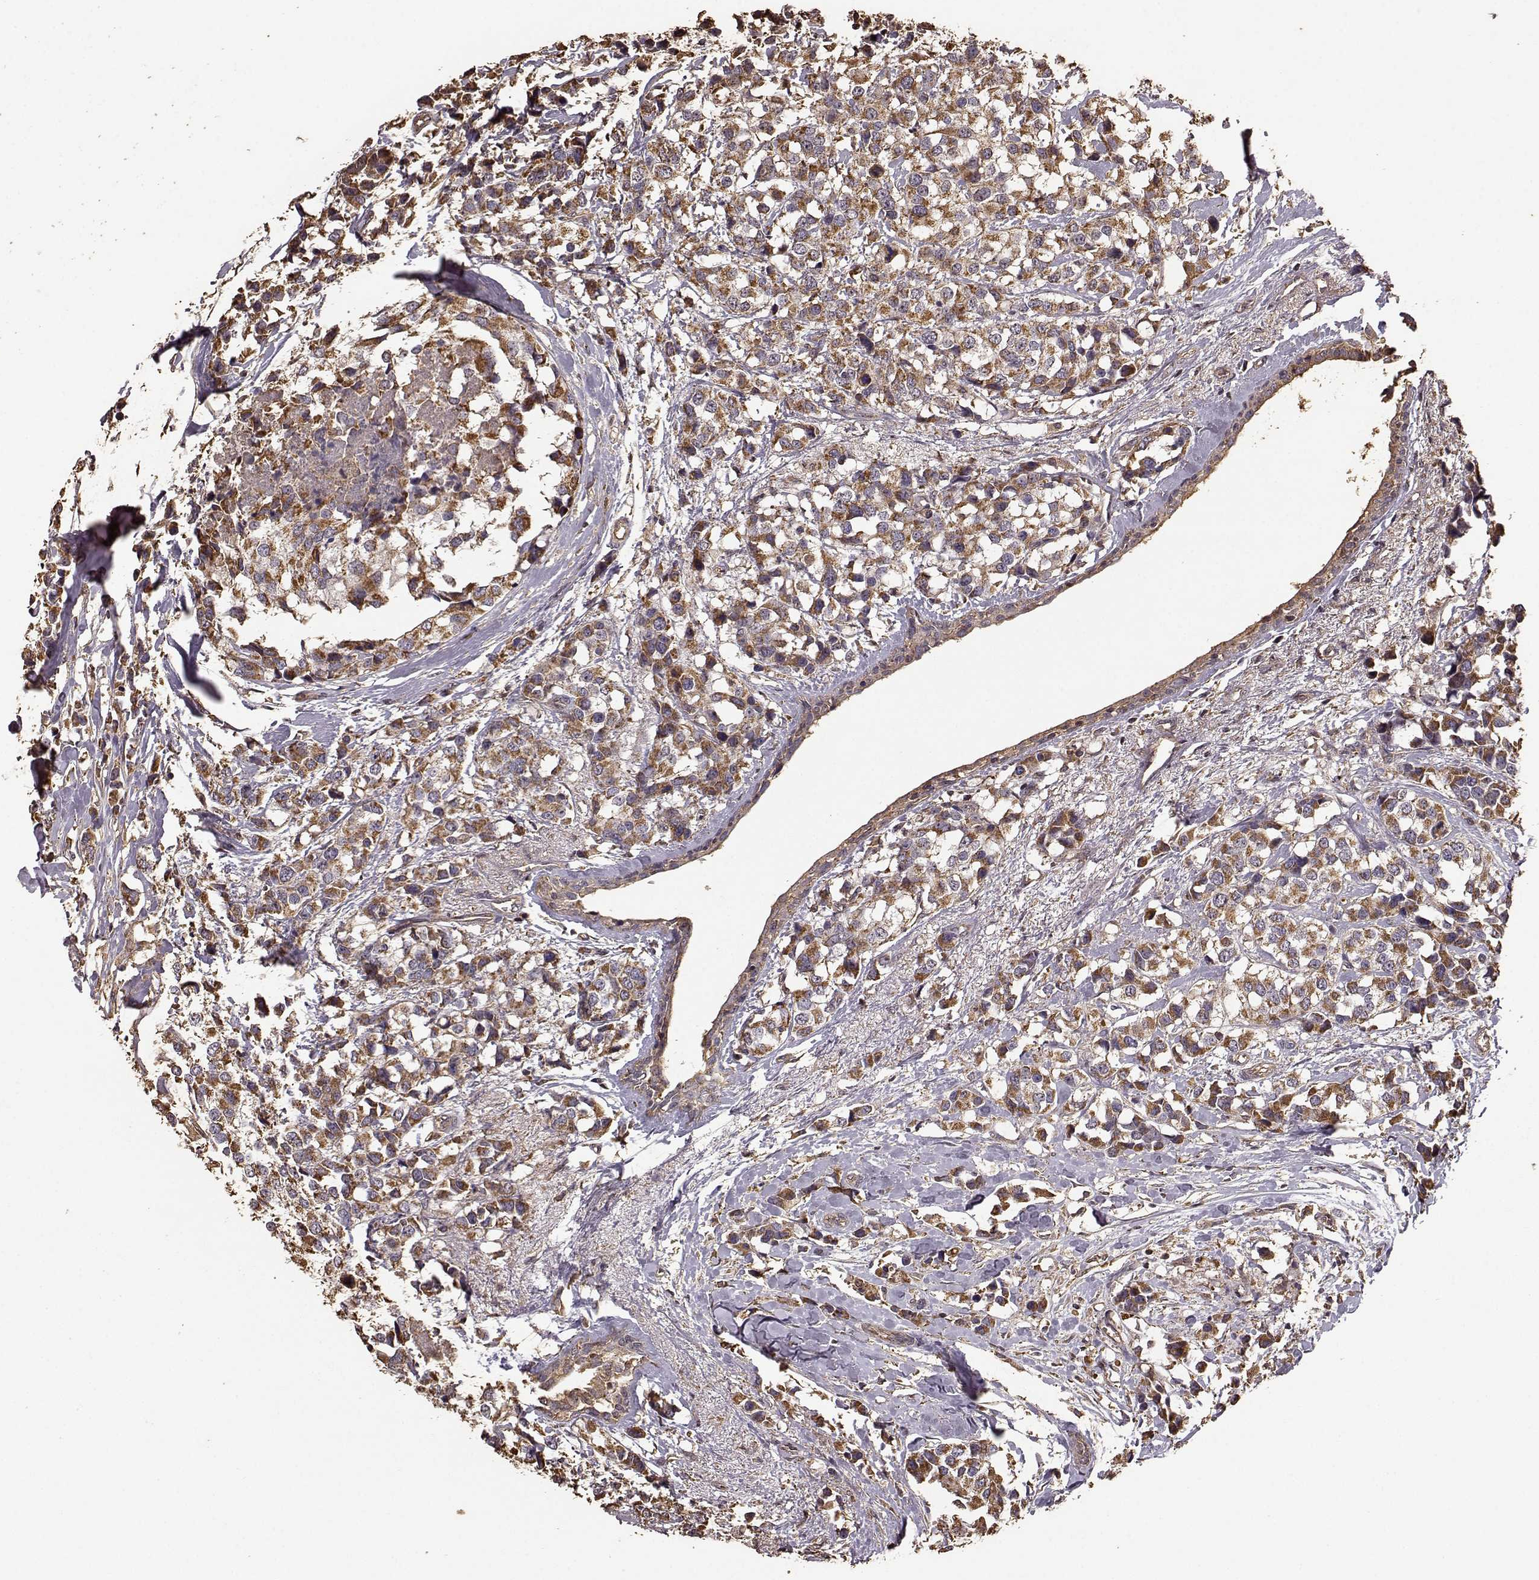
{"staining": {"intensity": "strong", "quantity": ">75%", "location": "cytoplasmic/membranous,nuclear"}, "tissue": "breast cancer", "cell_type": "Tumor cells", "image_type": "cancer", "snomed": [{"axis": "morphology", "description": "Lobular carcinoma"}, {"axis": "topography", "description": "Breast"}], "caption": "Breast cancer stained with immunohistochemistry exhibits strong cytoplasmic/membranous and nuclear staining in about >75% of tumor cells. The protein of interest is stained brown, and the nuclei are stained in blue (DAB (3,3'-diaminobenzidine) IHC with brightfield microscopy, high magnification).", "gene": "PTGES2", "patient": {"sex": "female", "age": 59}}